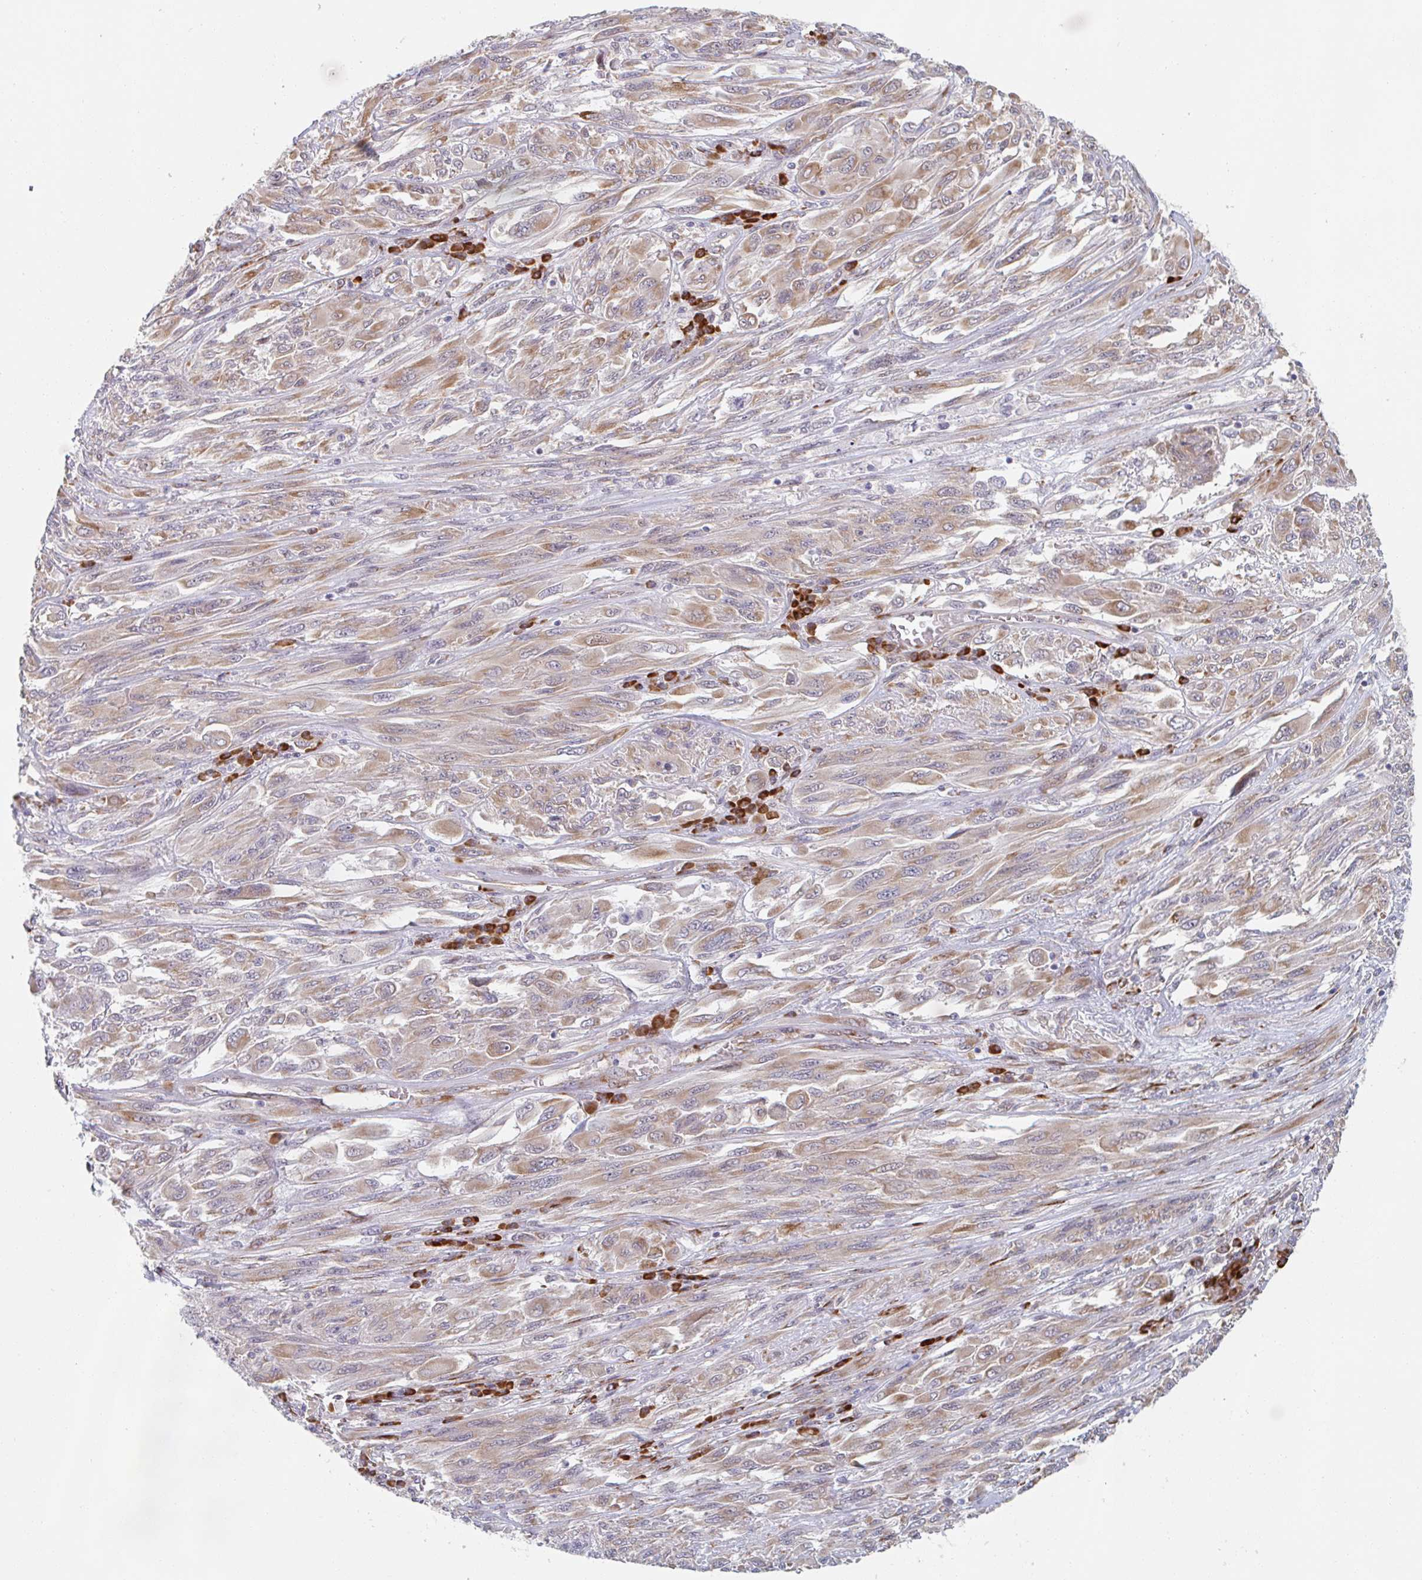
{"staining": {"intensity": "weak", "quantity": ">75%", "location": "cytoplasmic/membranous"}, "tissue": "melanoma", "cell_type": "Tumor cells", "image_type": "cancer", "snomed": [{"axis": "morphology", "description": "Malignant melanoma, NOS"}, {"axis": "topography", "description": "Skin"}], "caption": "Protein positivity by IHC exhibits weak cytoplasmic/membranous expression in approximately >75% of tumor cells in malignant melanoma.", "gene": "TRAPPC10", "patient": {"sex": "female", "age": 91}}